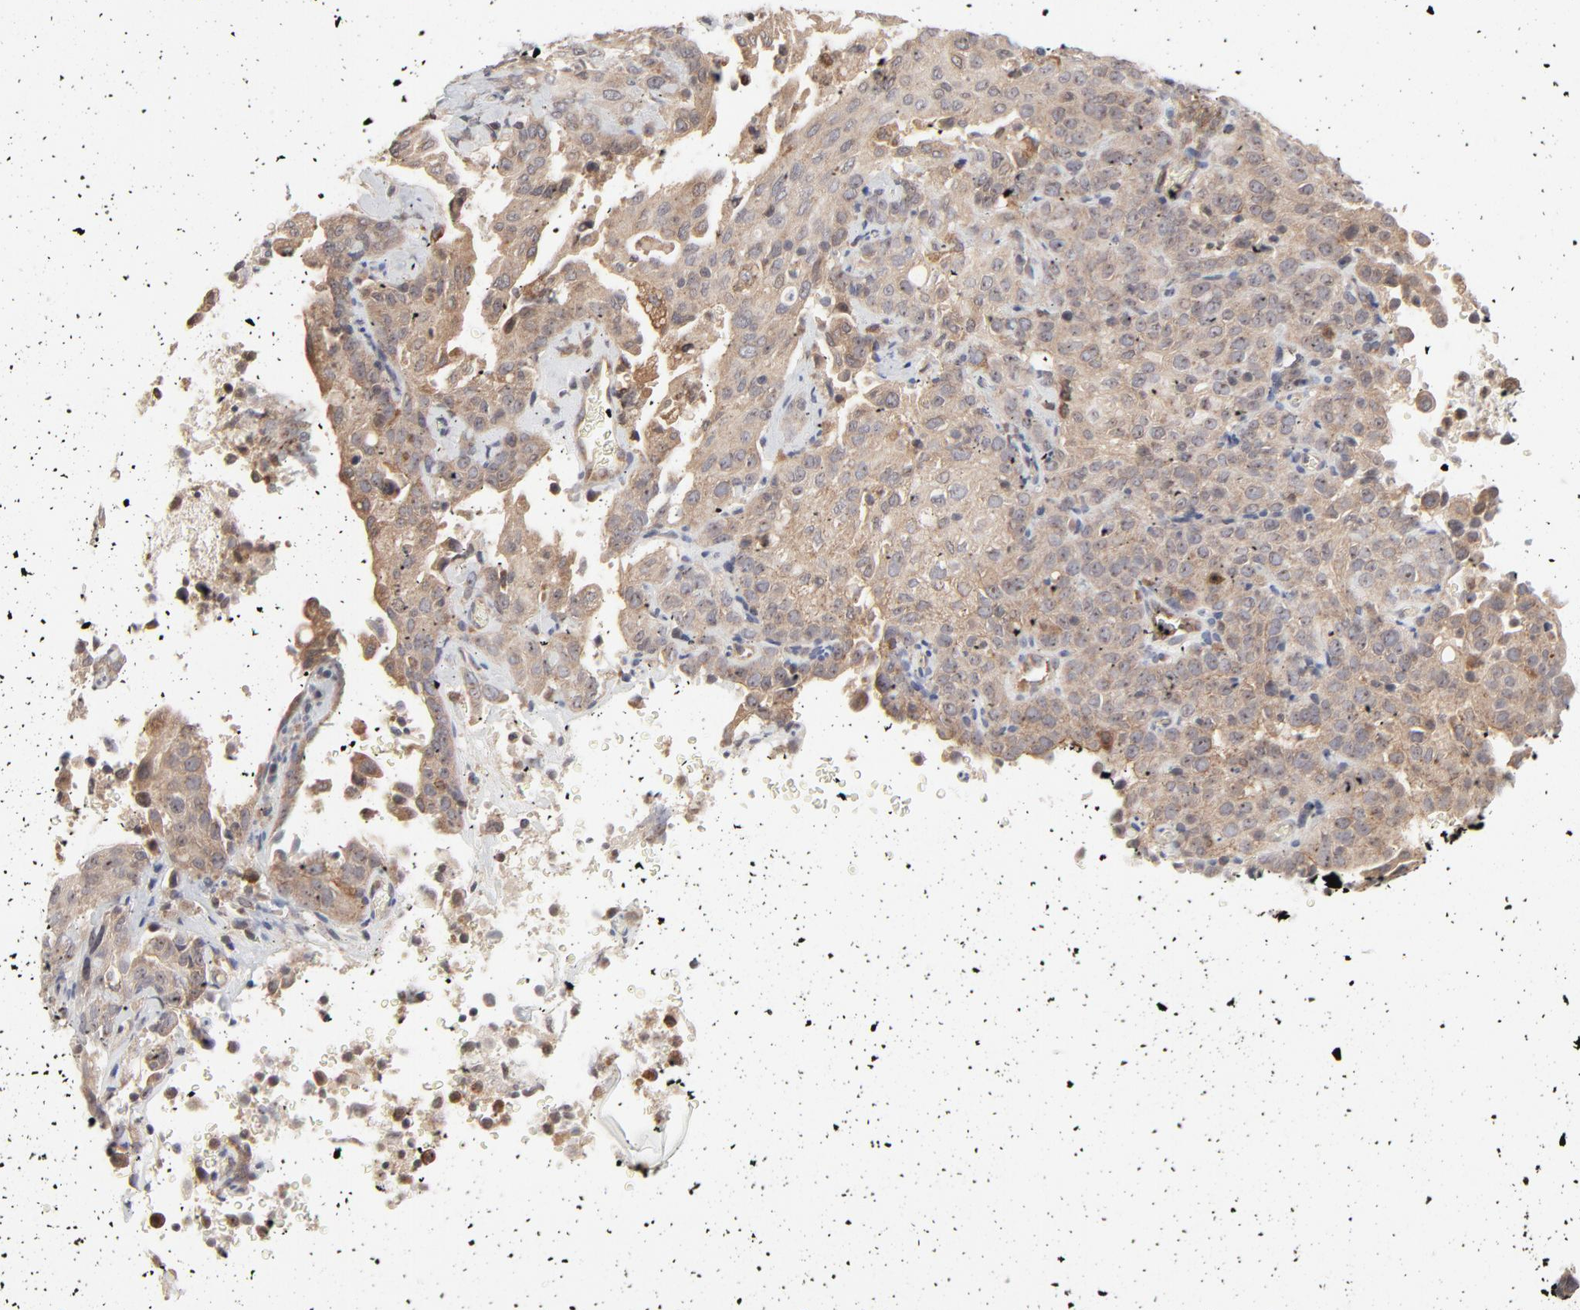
{"staining": {"intensity": "moderate", "quantity": "25%-75%", "location": "cytoplasmic/membranous"}, "tissue": "cervical cancer", "cell_type": "Tumor cells", "image_type": "cancer", "snomed": [{"axis": "morphology", "description": "Squamous cell carcinoma, NOS"}, {"axis": "topography", "description": "Cervix"}], "caption": "Tumor cells demonstrate medium levels of moderate cytoplasmic/membranous positivity in about 25%-75% of cells in human cervical cancer (squamous cell carcinoma). (DAB = brown stain, brightfield microscopy at high magnification).", "gene": "RAB5C", "patient": {"sex": "female", "age": 41}}